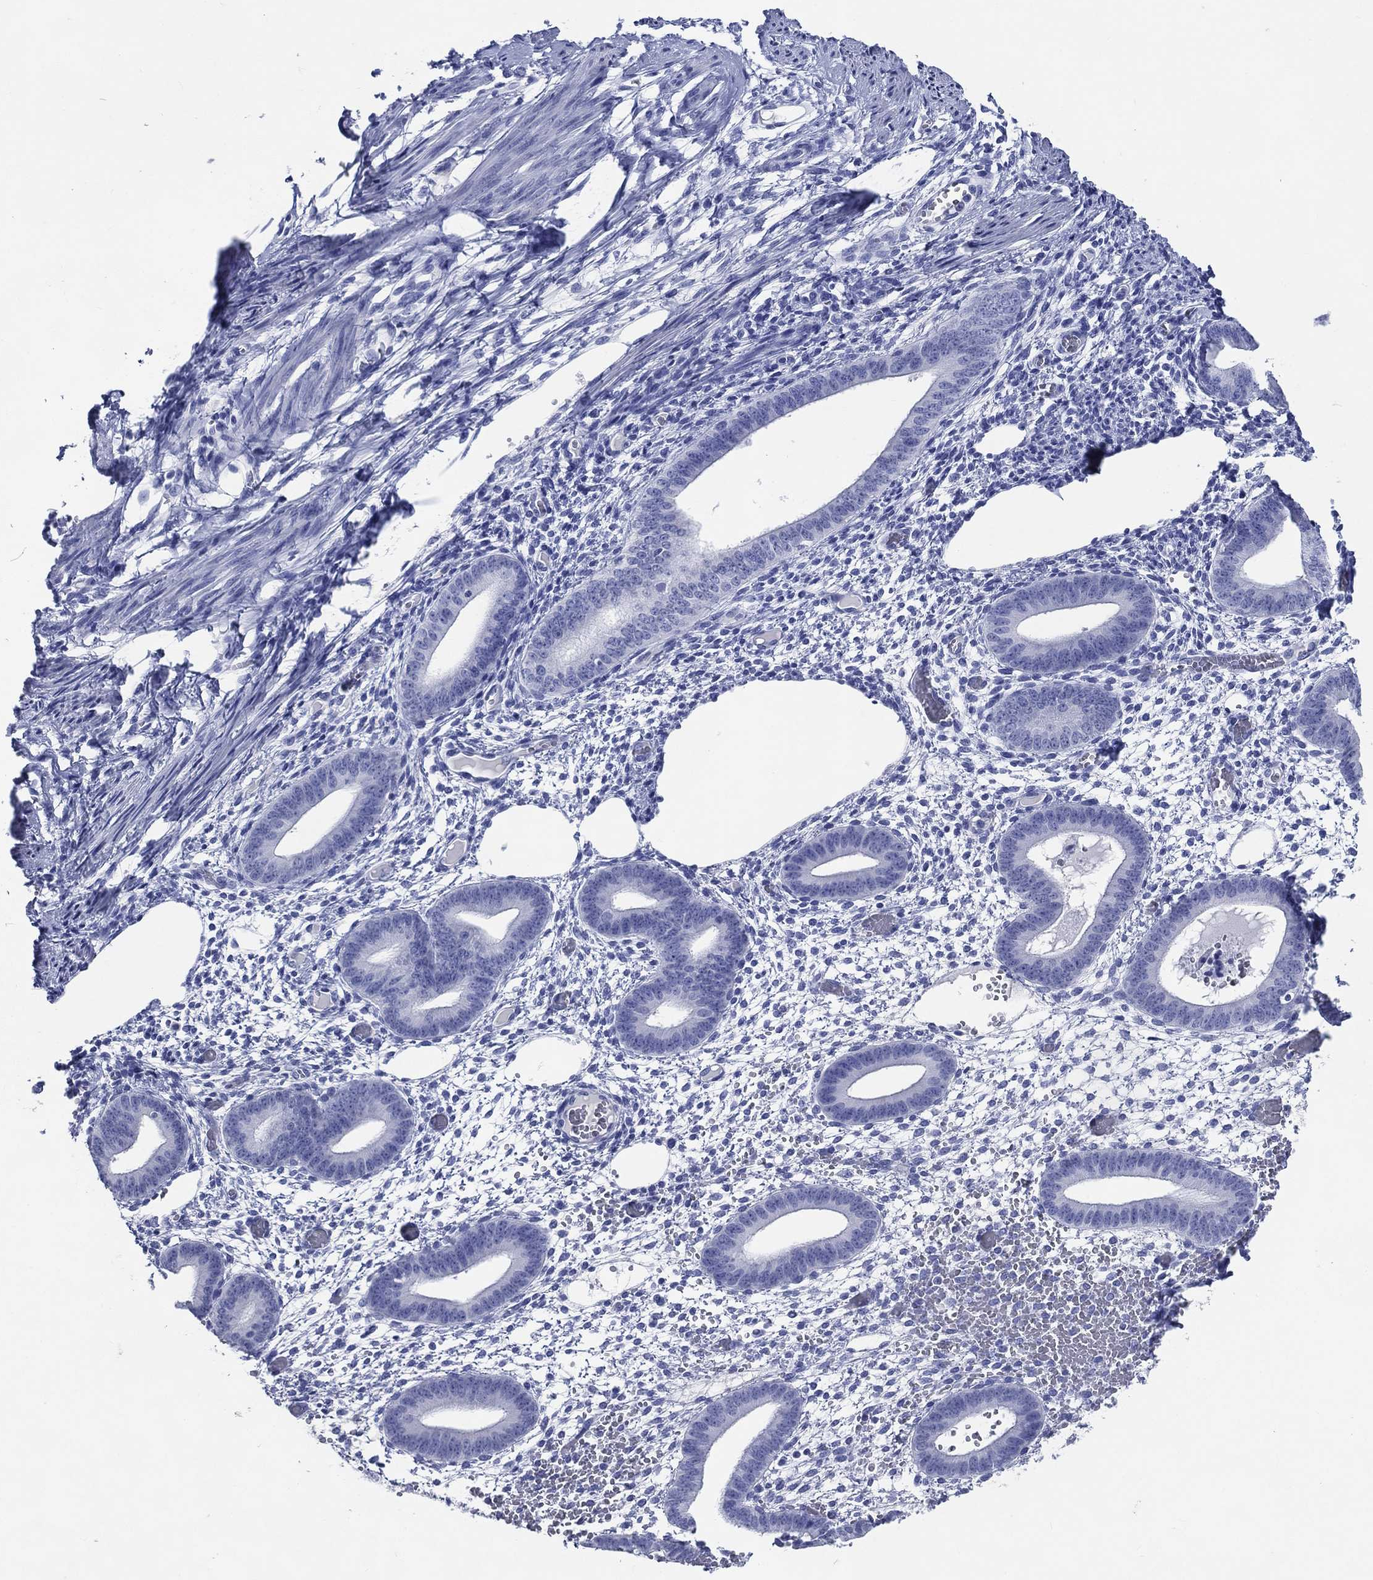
{"staining": {"intensity": "negative", "quantity": "none", "location": "none"}, "tissue": "endometrium", "cell_type": "Cells in endometrial stroma", "image_type": "normal", "snomed": [{"axis": "morphology", "description": "Normal tissue, NOS"}, {"axis": "topography", "description": "Endometrium"}], "caption": "High power microscopy image of an IHC image of normal endometrium, revealing no significant staining in cells in endometrial stroma. (DAB immunohistochemistry with hematoxylin counter stain).", "gene": "ACE2", "patient": {"sex": "female", "age": 42}}